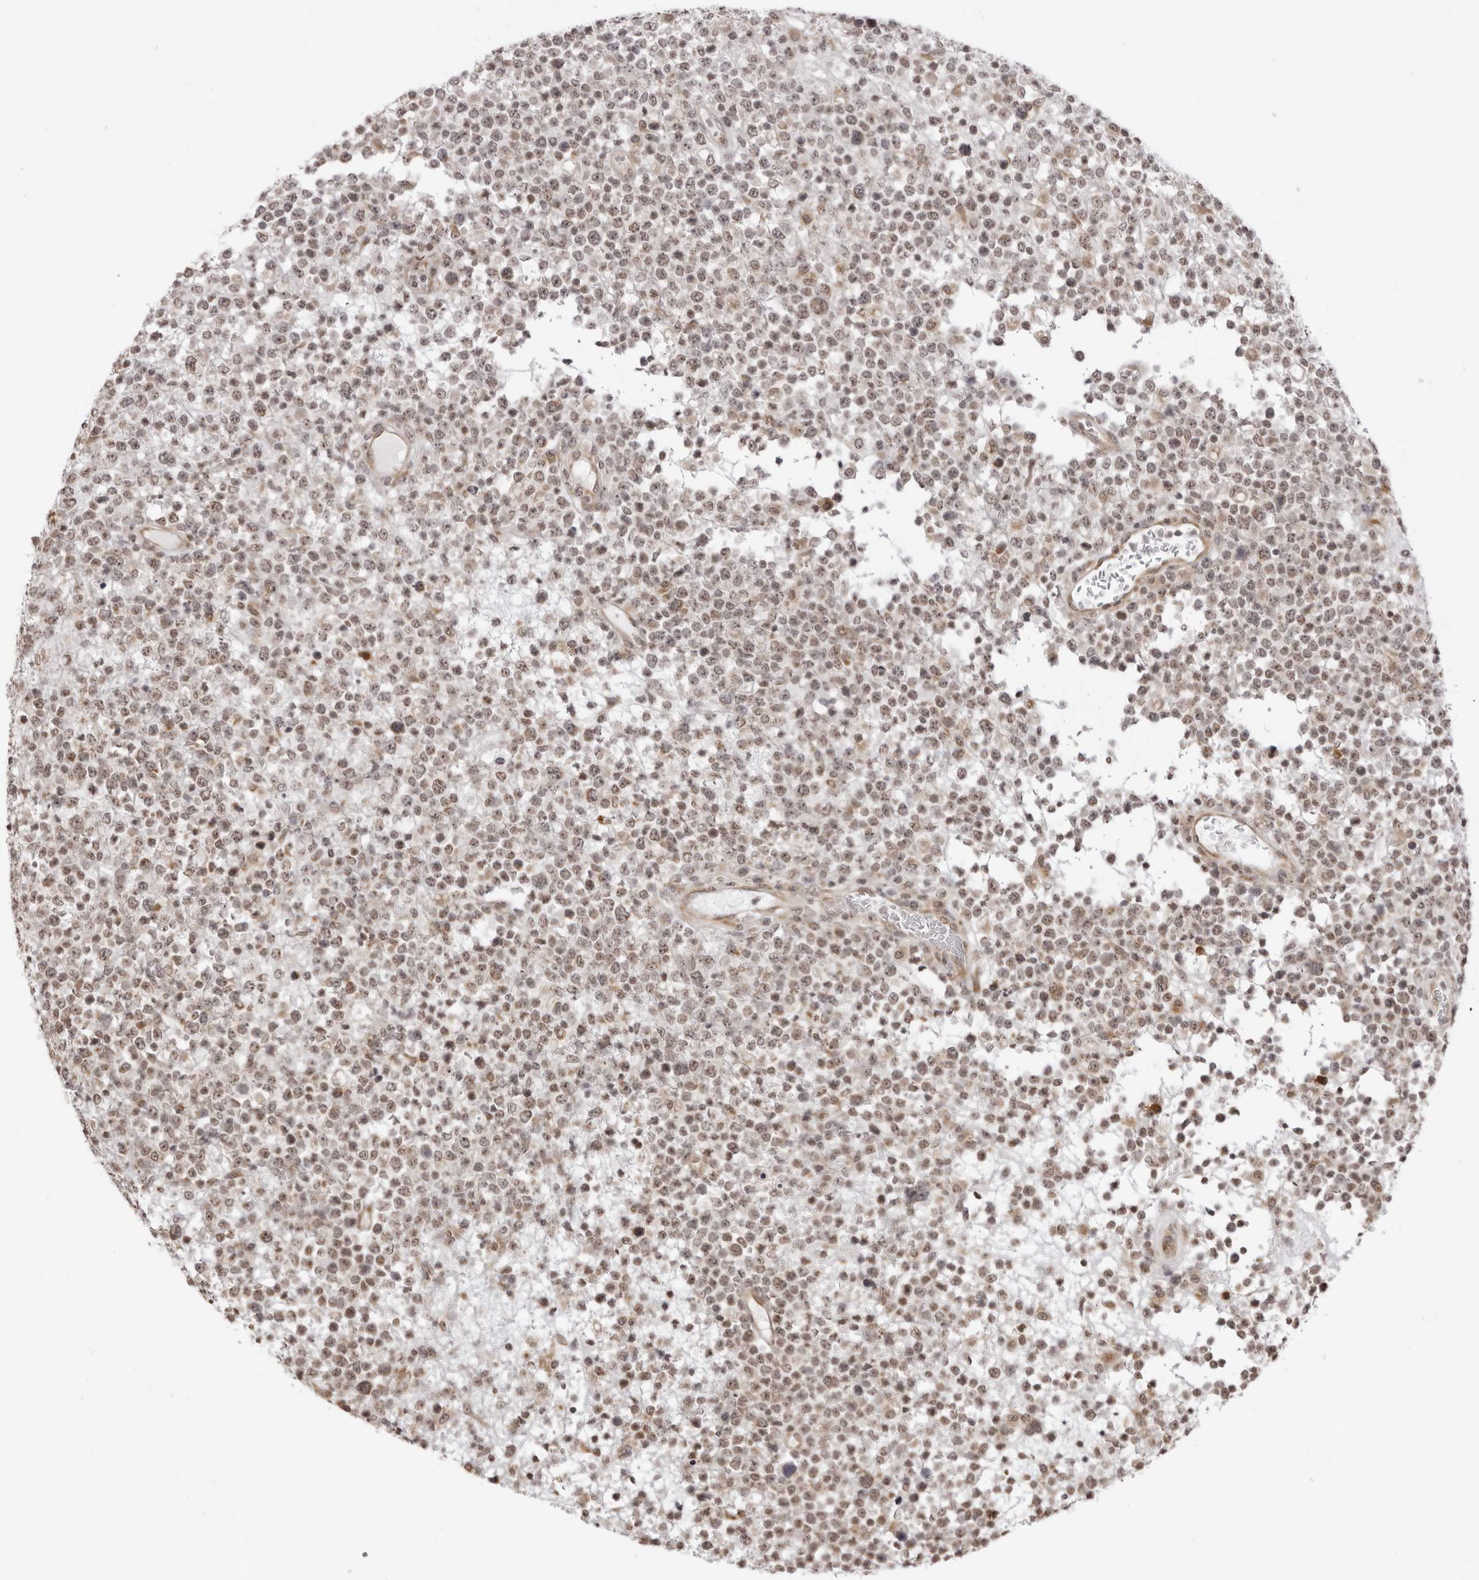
{"staining": {"intensity": "weak", "quantity": "25%-75%", "location": "cytoplasmic/membranous"}, "tissue": "lymphoma", "cell_type": "Tumor cells", "image_type": "cancer", "snomed": [{"axis": "morphology", "description": "Malignant lymphoma, non-Hodgkin's type, High grade"}, {"axis": "topography", "description": "Colon"}], "caption": "Tumor cells display low levels of weak cytoplasmic/membranous expression in about 25%-75% of cells in human lymphoma.", "gene": "ZC3H11A", "patient": {"sex": "female", "age": 53}}